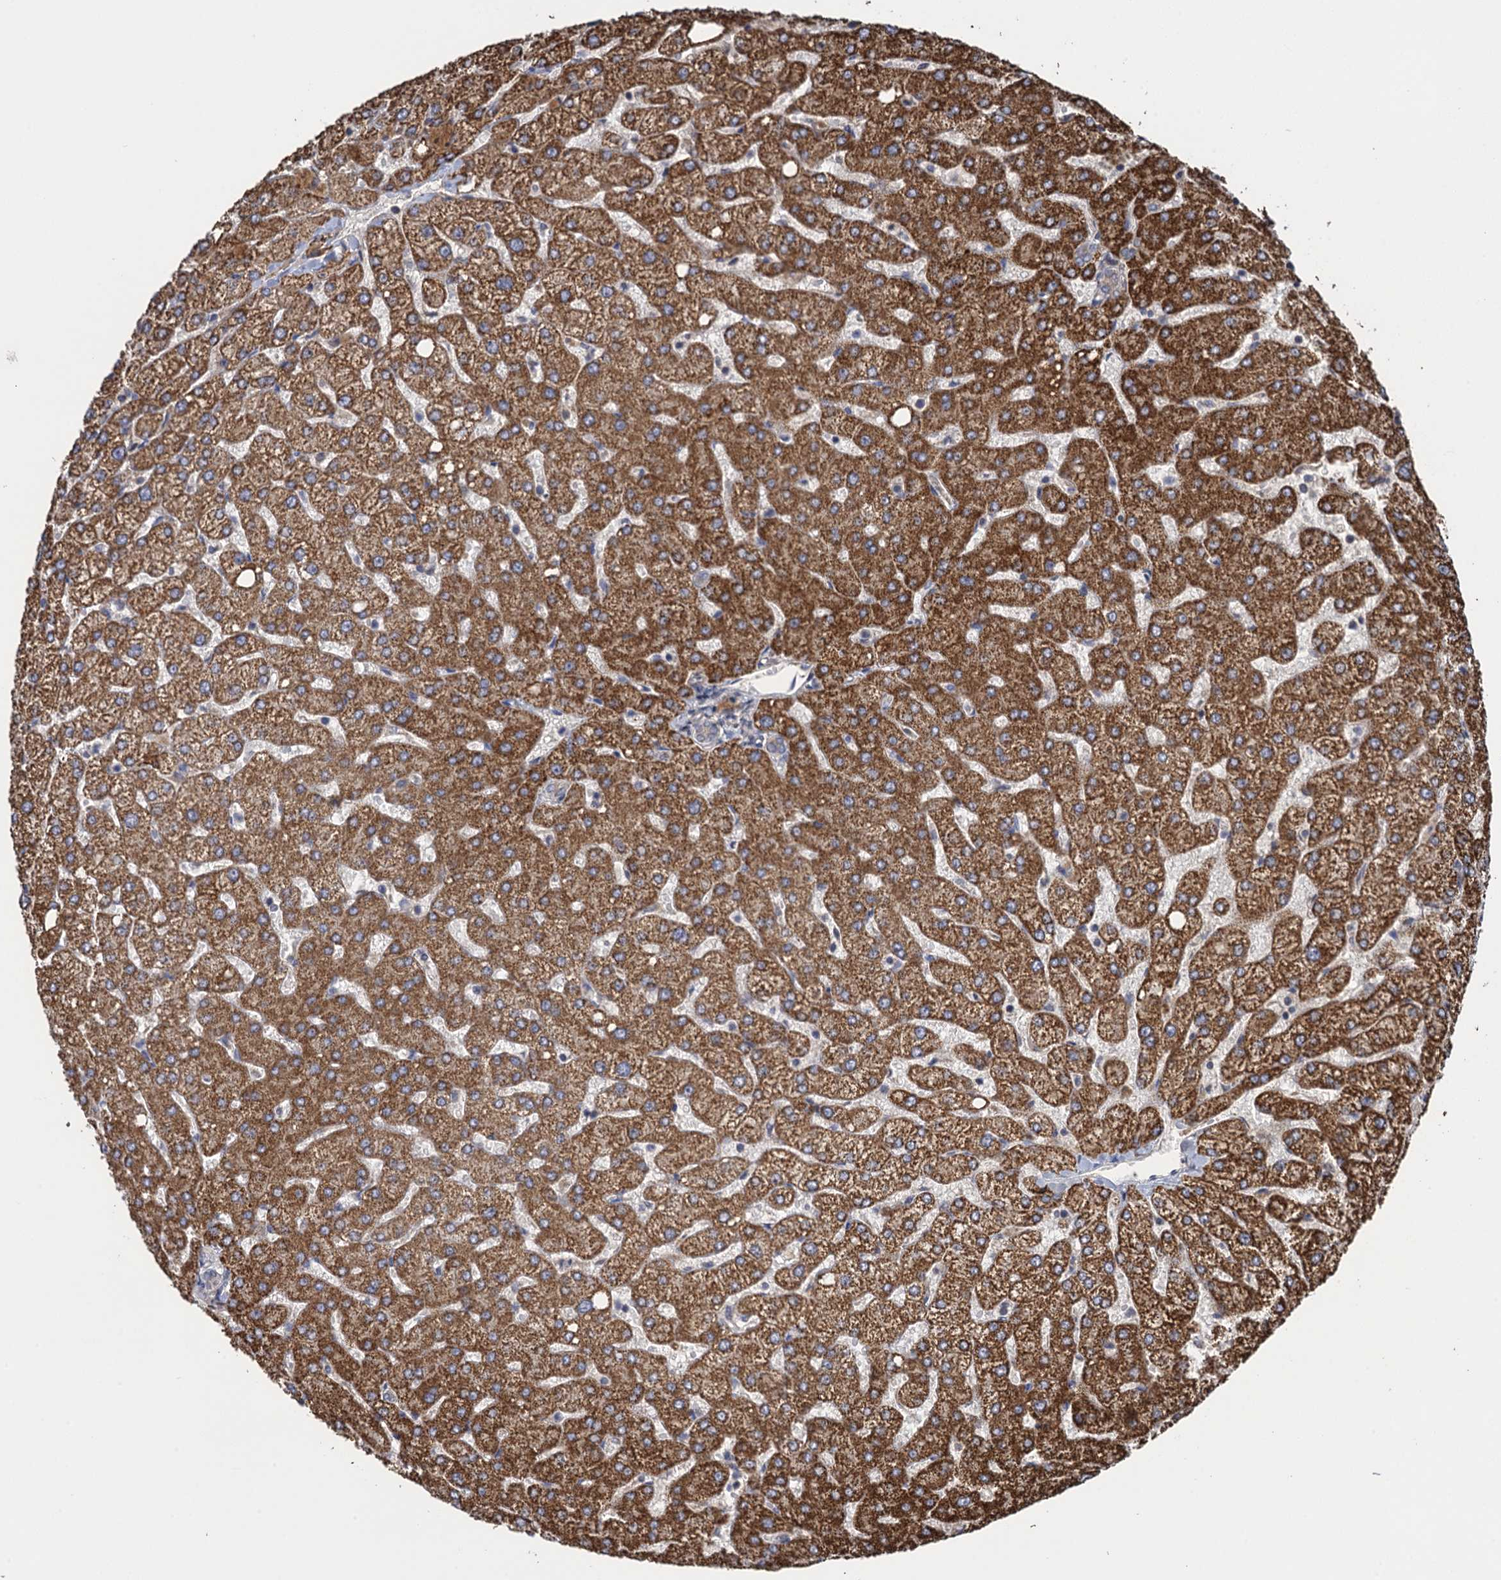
{"staining": {"intensity": "negative", "quantity": "none", "location": "none"}, "tissue": "liver", "cell_type": "Cholangiocytes", "image_type": "normal", "snomed": [{"axis": "morphology", "description": "Normal tissue, NOS"}, {"axis": "topography", "description": "Liver"}], "caption": "Cholangiocytes are negative for brown protein staining in benign liver. (DAB IHC visualized using brightfield microscopy, high magnification).", "gene": "WDR88", "patient": {"sex": "female", "age": 54}}